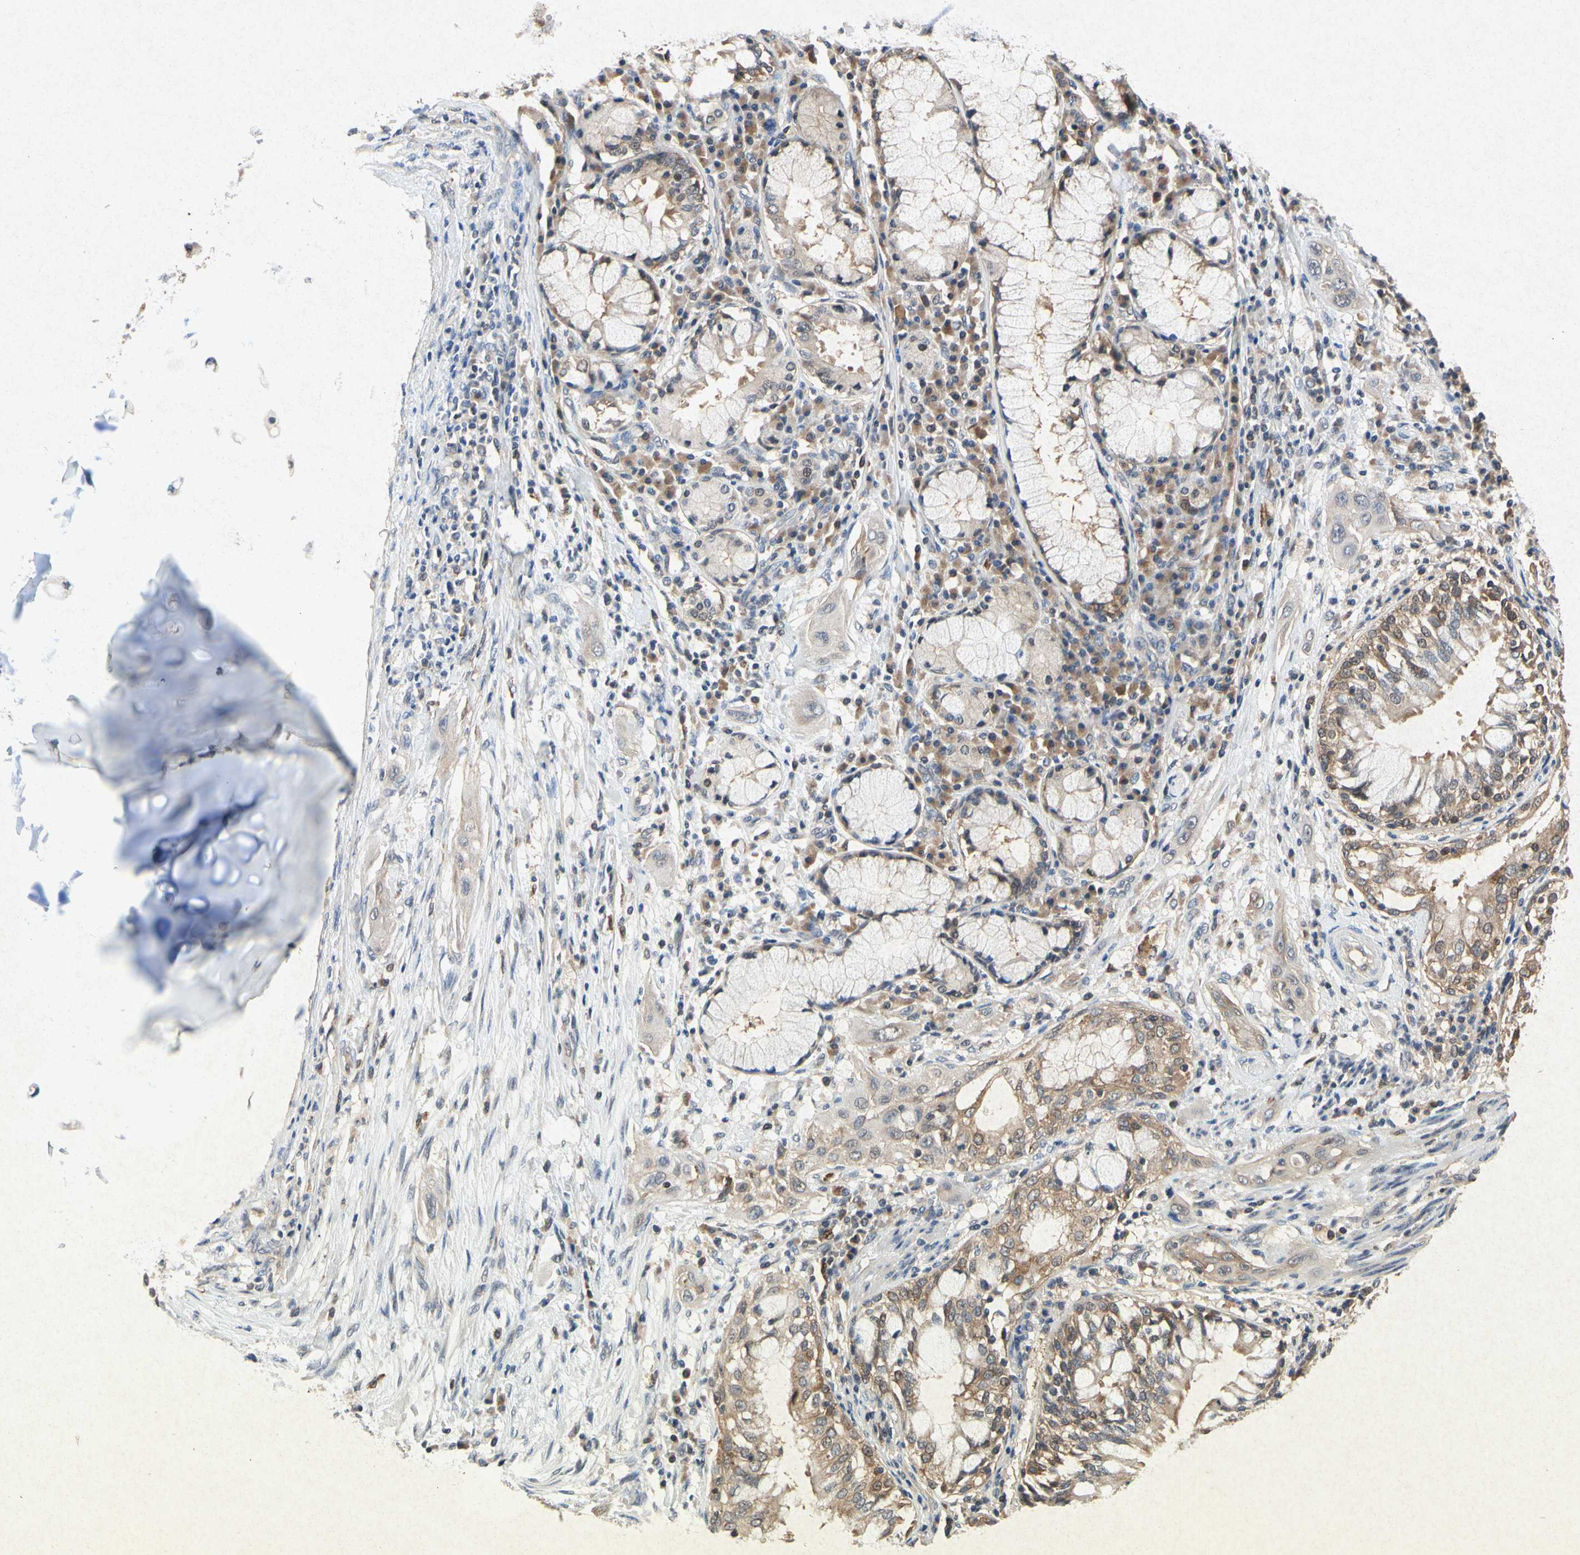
{"staining": {"intensity": "moderate", "quantity": "25%-75%", "location": "cytoplasmic/membranous"}, "tissue": "lung cancer", "cell_type": "Tumor cells", "image_type": "cancer", "snomed": [{"axis": "morphology", "description": "Squamous cell carcinoma, NOS"}, {"axis": "topography", "description": "Lung"}], "caption": "Brown immunohistochemical staining in lung cancer exhibits moderate cytoplasmic/membranous positivity in approximately 25%-75% of tumor cells.", "gene": "RPS6KA1", "patient": {"sex": "female", "age": 47}}